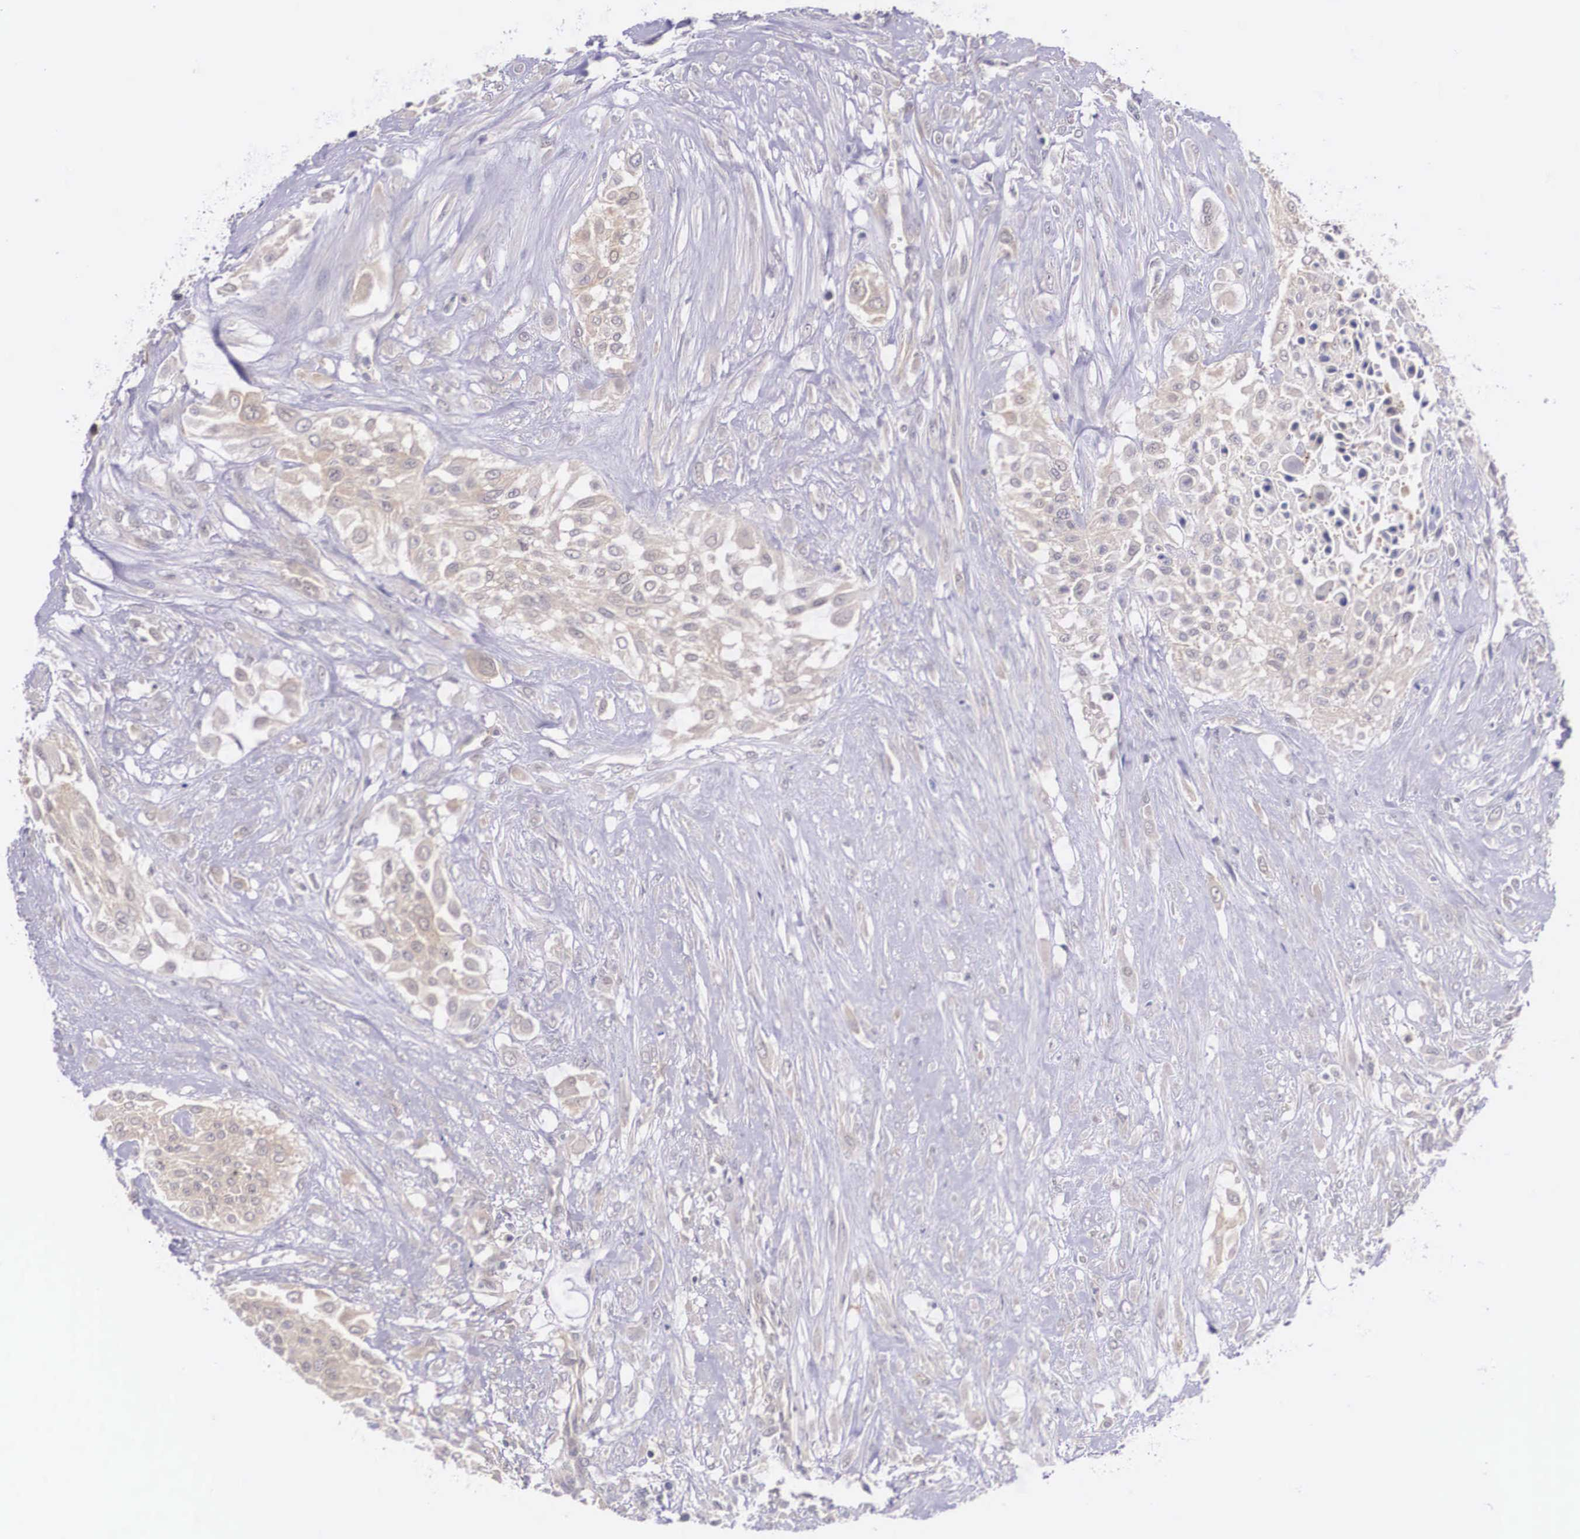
{"staining": {"intensity": "weak", "quantity": "25%-75%", "location": "cytoplasmic/membranous"}, "tissue": "urothelial cancer", "cell_type": "Tumor cells", "image_type": "cancer", "snomed": [{"axis": "morphology", "description": "Urothelial carcinoma, High grade"}, {"axis": "topography", "description": "Urinary bladder"}], "caption": "Urothelial cancer stained with DAB immunohistochemistry shows low levels of weak cytoplasmic/membranous staining in approximately 25%-75% of tumor cells.", "gene": "IGBP1", "patient": {"sex": "male", "age": 57}}